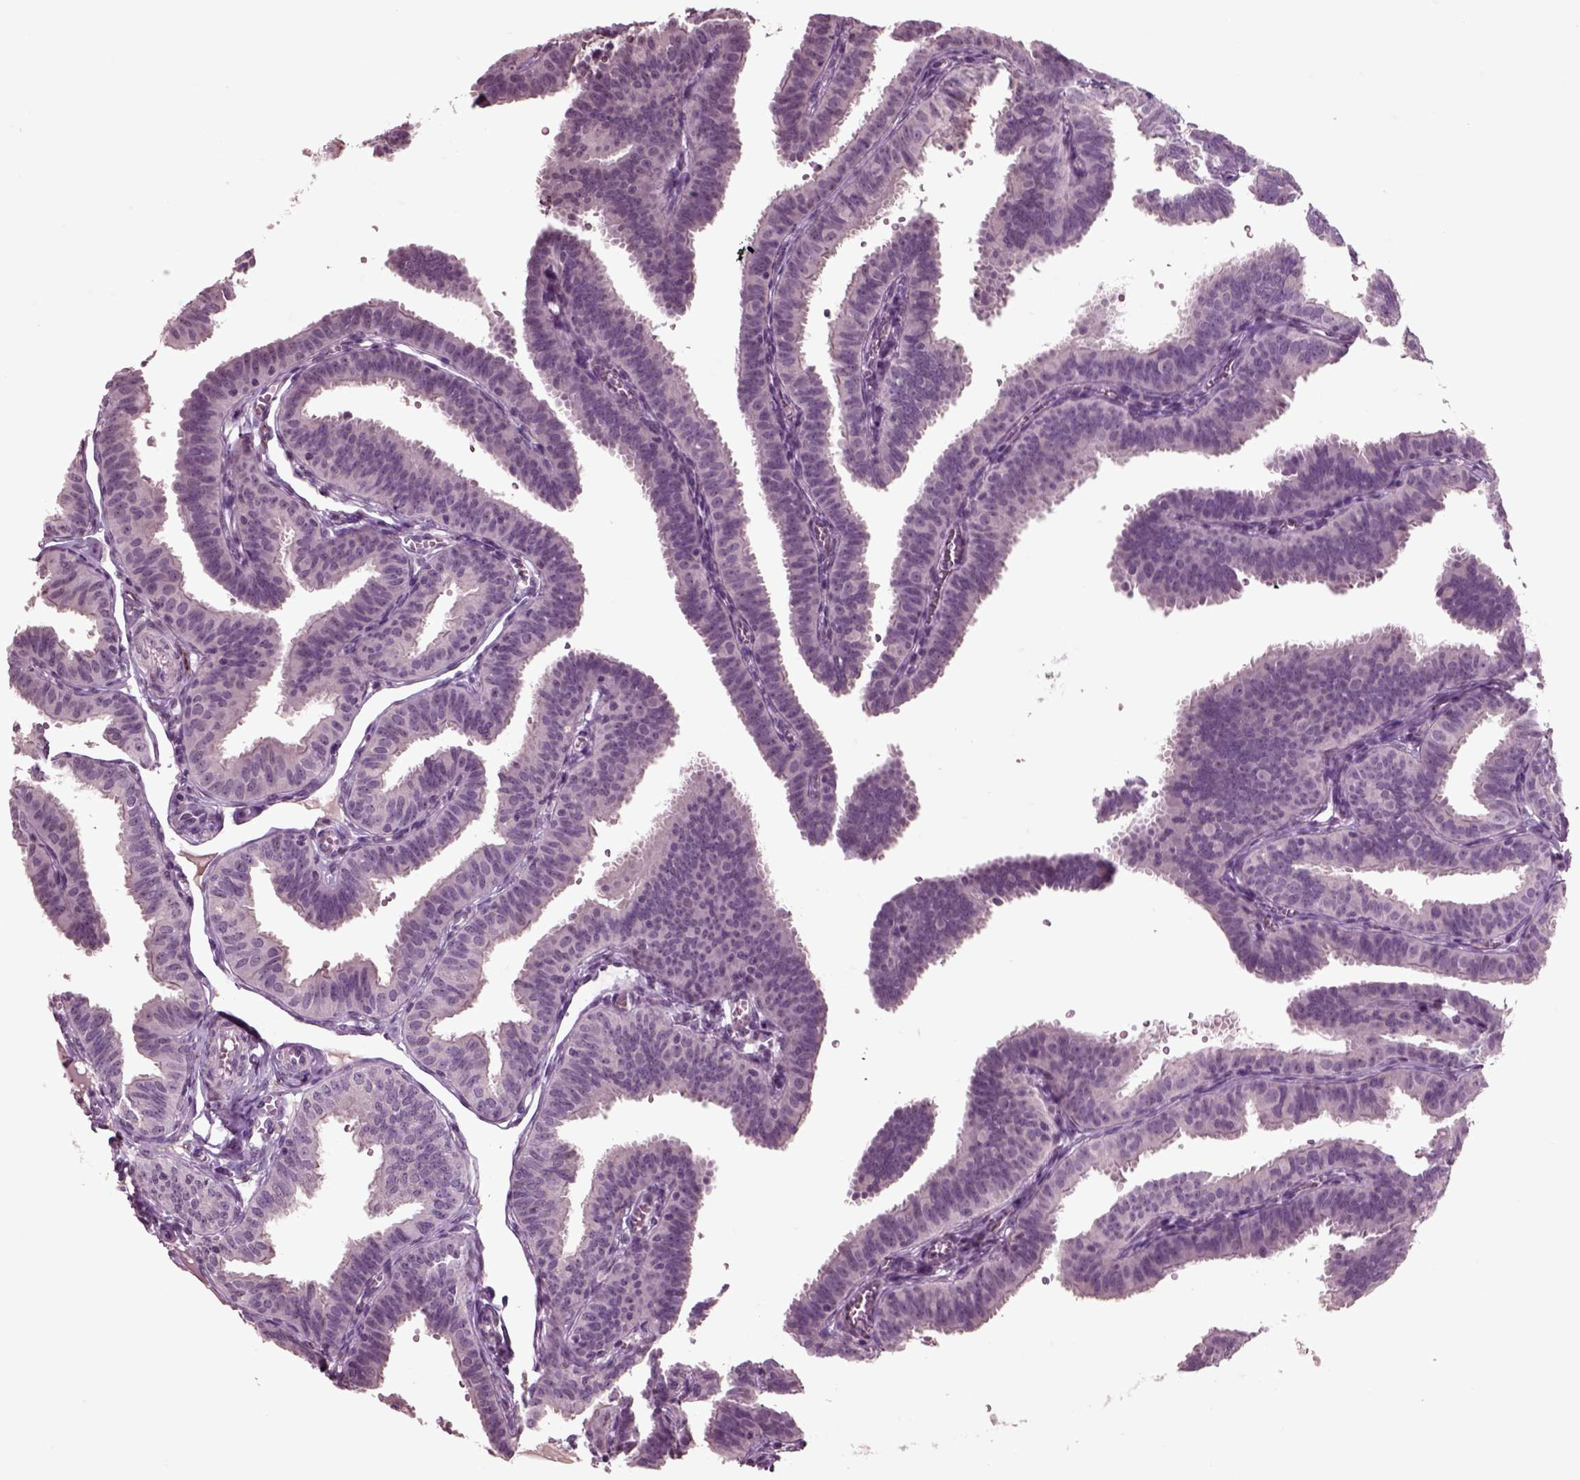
{"staining": {"intensity": "negative", "quantity": "none", "location": "none"}, "tissue": "fallopian tube", "cell_type": "Glandular cells", "image_type": "normal", "snomed": [{"axis": "morphology", "description": "Normal tissue, NOS"}, {"axis": "topography", "description": "Fallopian tube"}], "caption": "IHC histopathology image of benign fallopian tube: human fallopian tube stained with DAB (3,3'-diaminobenzidine) shows no significant protein positivity in glandular cells. (DAB IHC, high magnification).", "gene": "CHGB", "patient": {"sex": "female", "age": 25}}